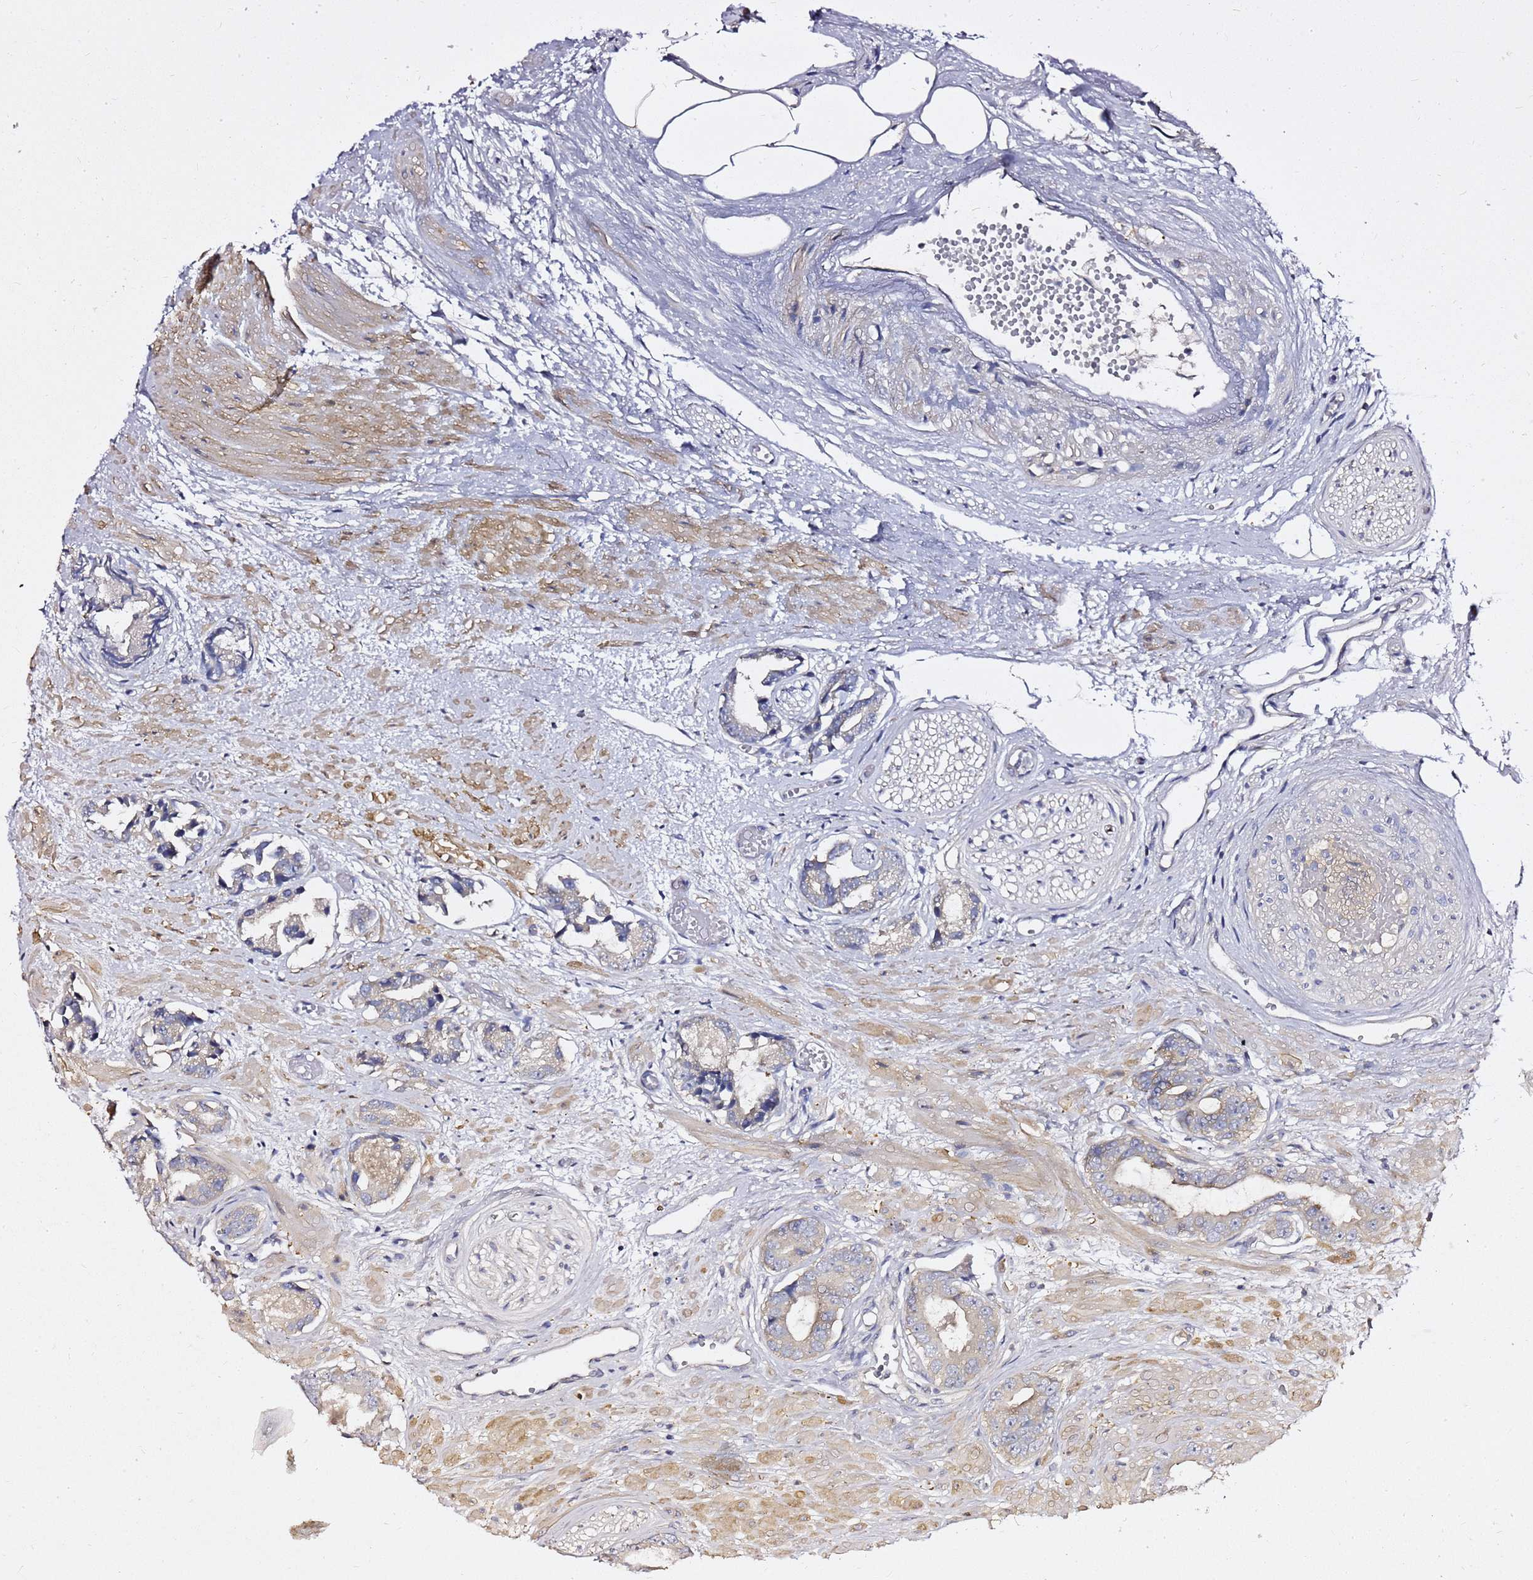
{"staining": {"intensity": "weak", "quantity": "<25%", "location": "cytoplasmic/membranous"}, "tissue": "prostate cancer", "cell_type": "Tumor cells", "image_type": "cancer", "snomed": [{"axis": "morphology", "description": "Adenocarcinoma, Low grade"}, {"axis": "topography", "description": "Prostate"}], "caption": "Immunohistochemistry of adenocarcinoma (low-grade) (prostate) exhibits no staining in tumor cells.", "gene": "MON1B", "patient": {"sex": "male", "age": 64}}